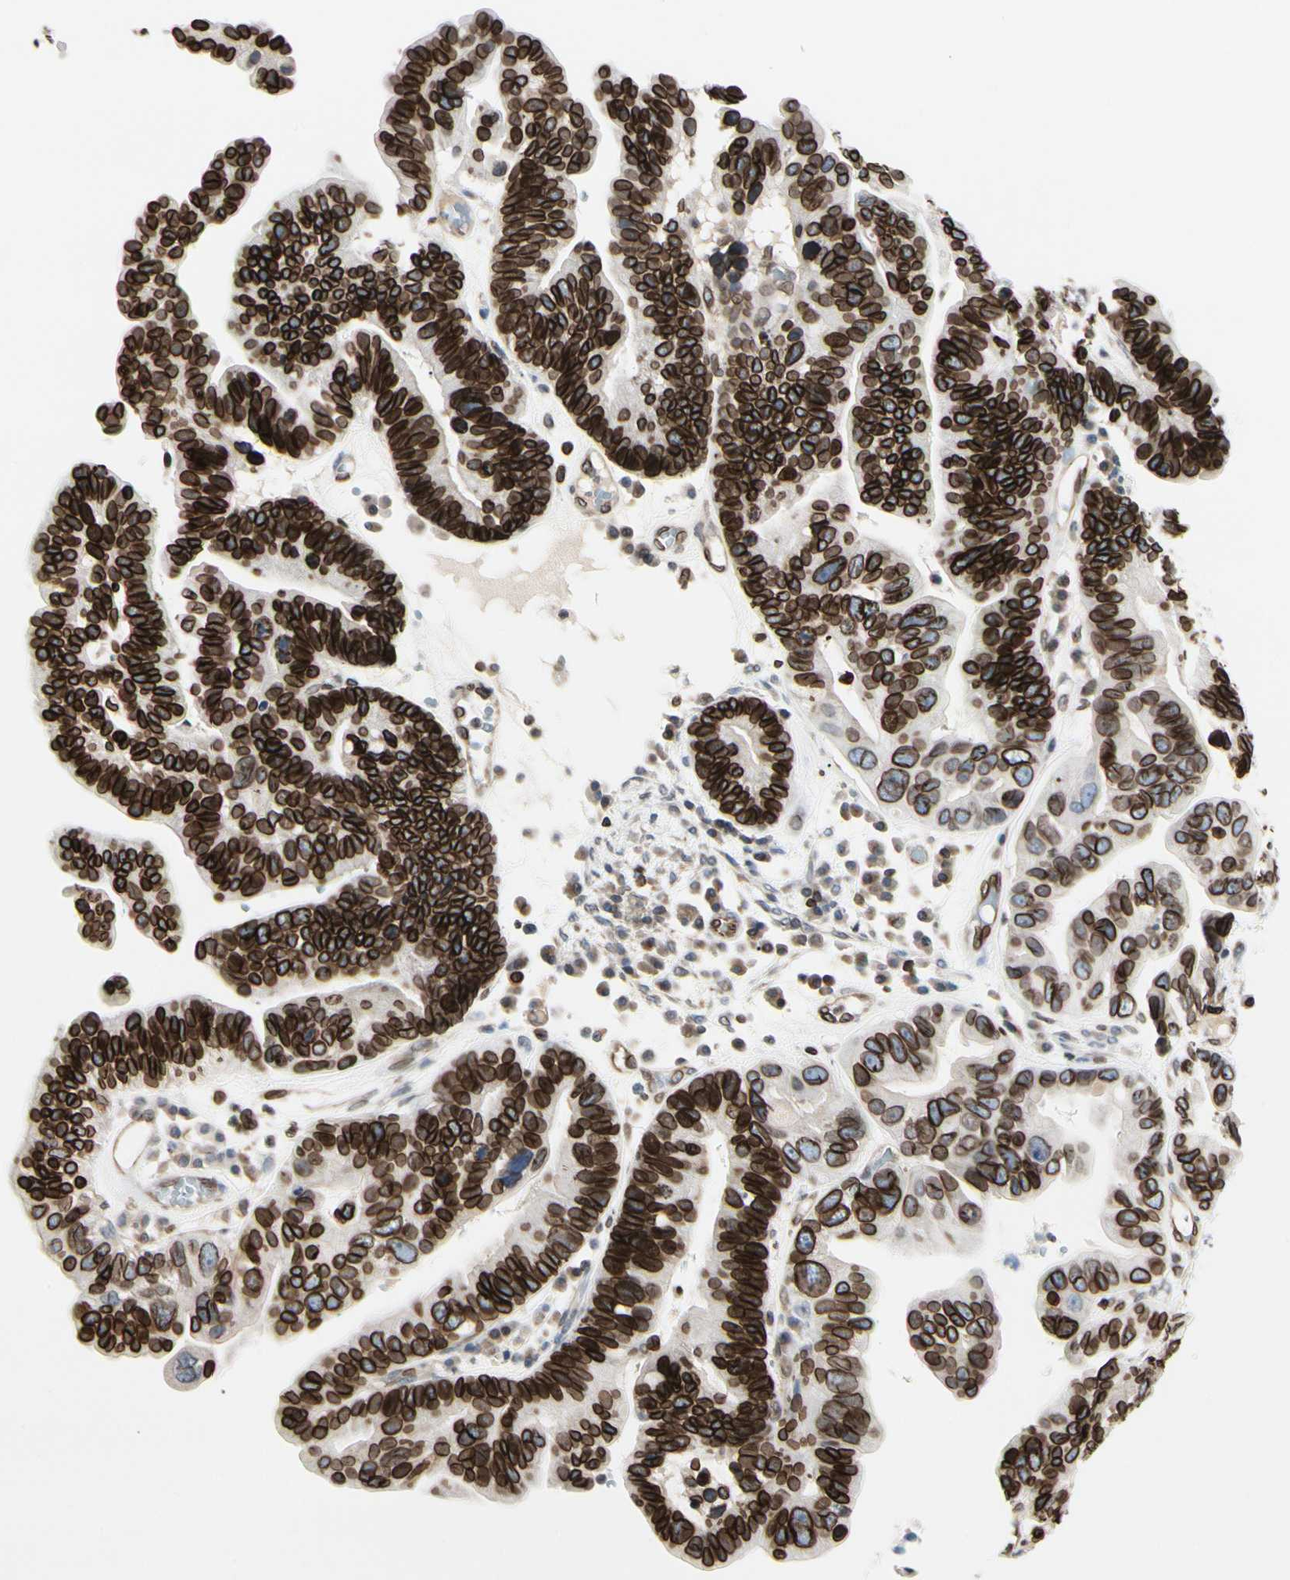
{"staining": {"intensity": "strong", "quantity": ">75%", "location": "cytoplasmic/membranous,nuclear"}, "tissue": "ovarian cancer", "cell_type": "Tumor cells", "image_type": "cancer", "snomed": [{"axis": "morphology", "description": "Cystadenocarcinoma, serous, NOS"}, {"axis": "topography", "description": "Ovary"}], "caption": "Tumor cells reveal high levels of strong cytoplasmic/membranous and nuclear positivity in approximately >75% of cells in serous cystadenocarcinoma (ovarian).", "gene": "TMPO", "patient": {"sex": "female", "age": 56}}